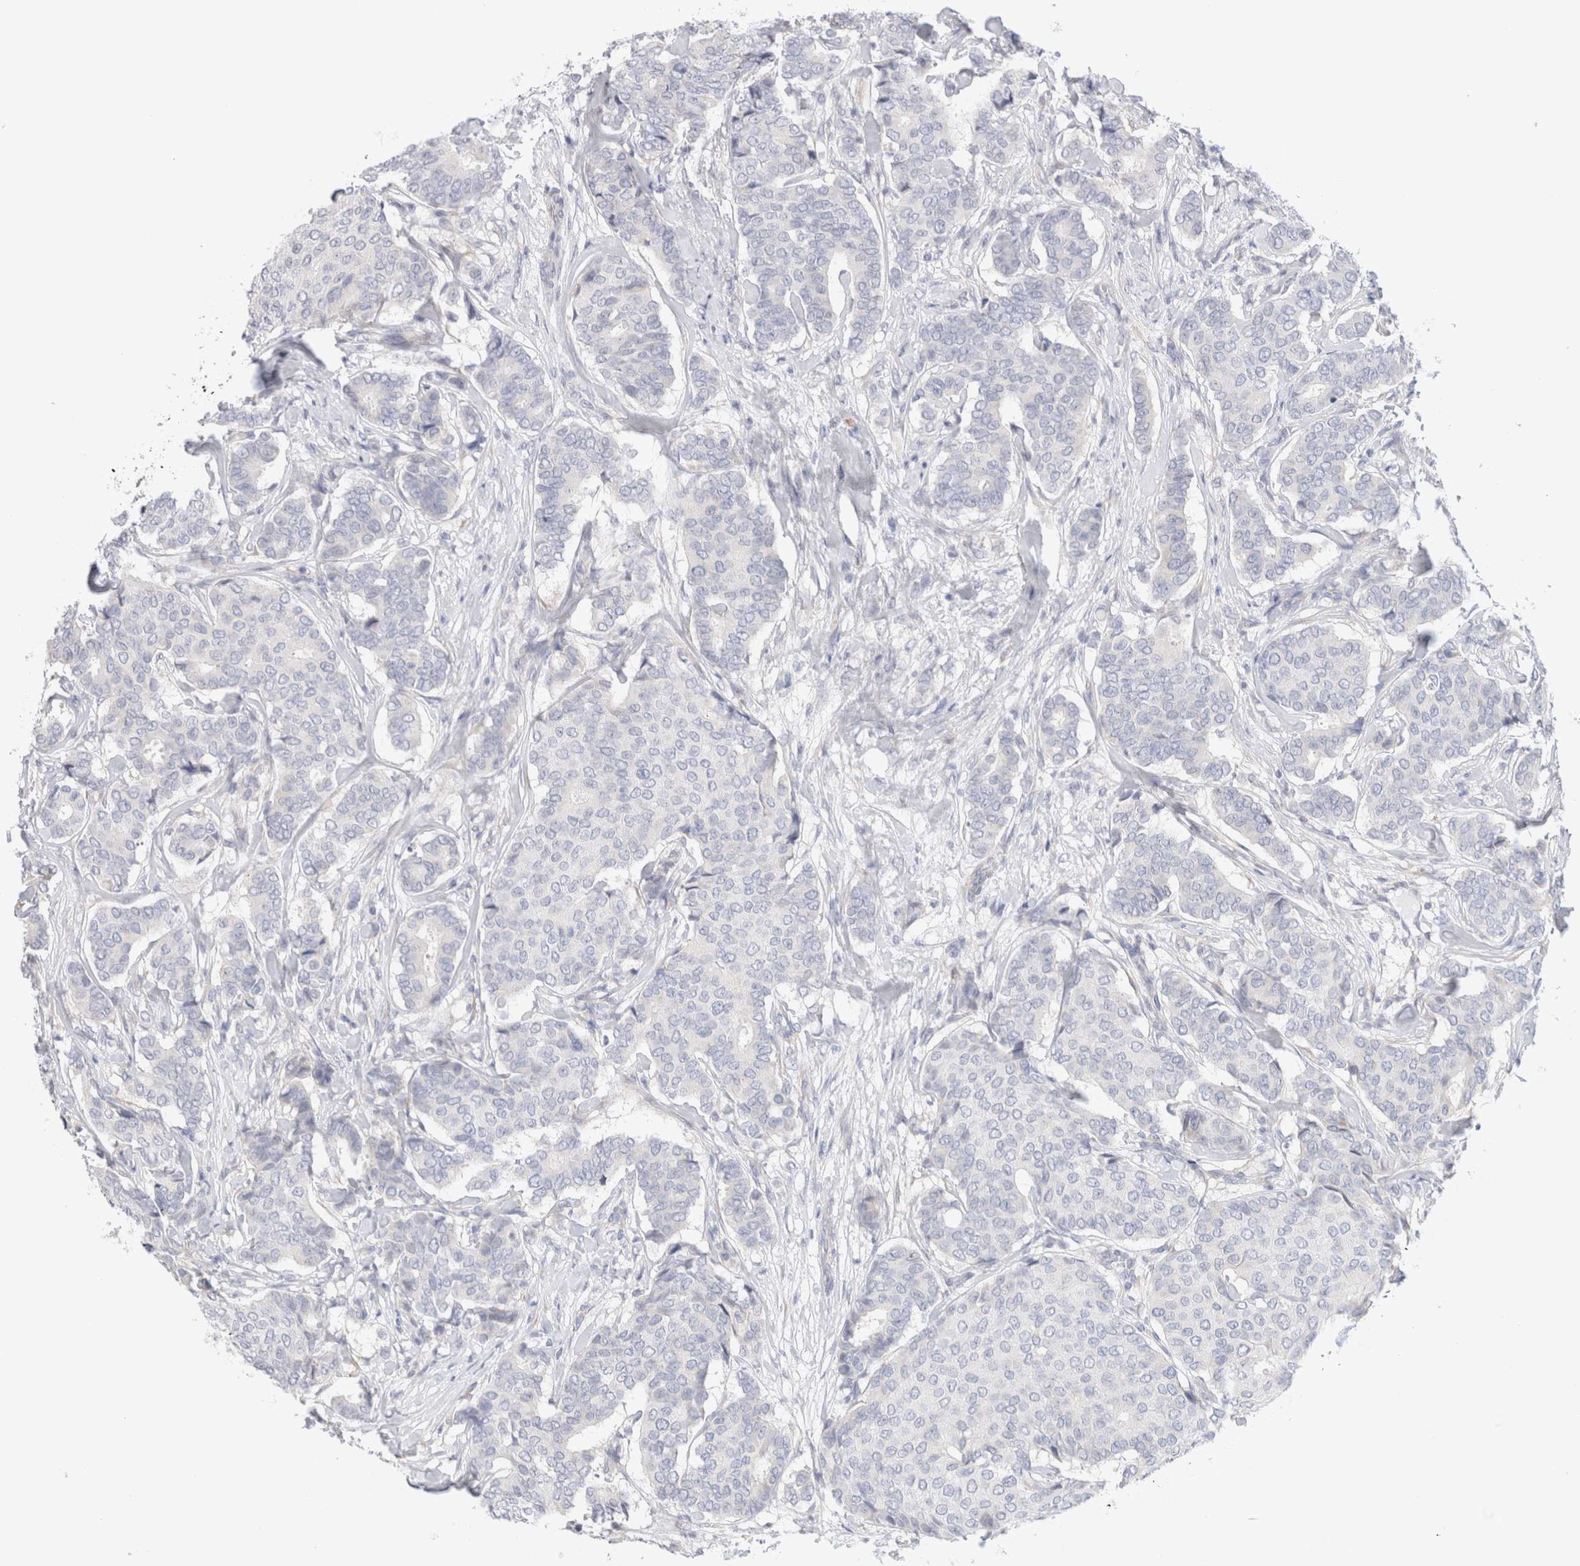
{"staining": {"intensity": "negative", "quantity": "none", "location": "none"}, "tissue": "breast cancer", "cell_type": "Tumor cells", "image_type": "cancer", "snomed": [{"axis": "morphology", "description": "Duct carcinoma"}, {"axis": "topography", "description": "Breast"}], "caption": "A histopathology image of breast cancer stained for a protein displays no brown staining in tumor cells.", "gene": "GADD45G", "patient": {"sex": "female", "age": 75}}